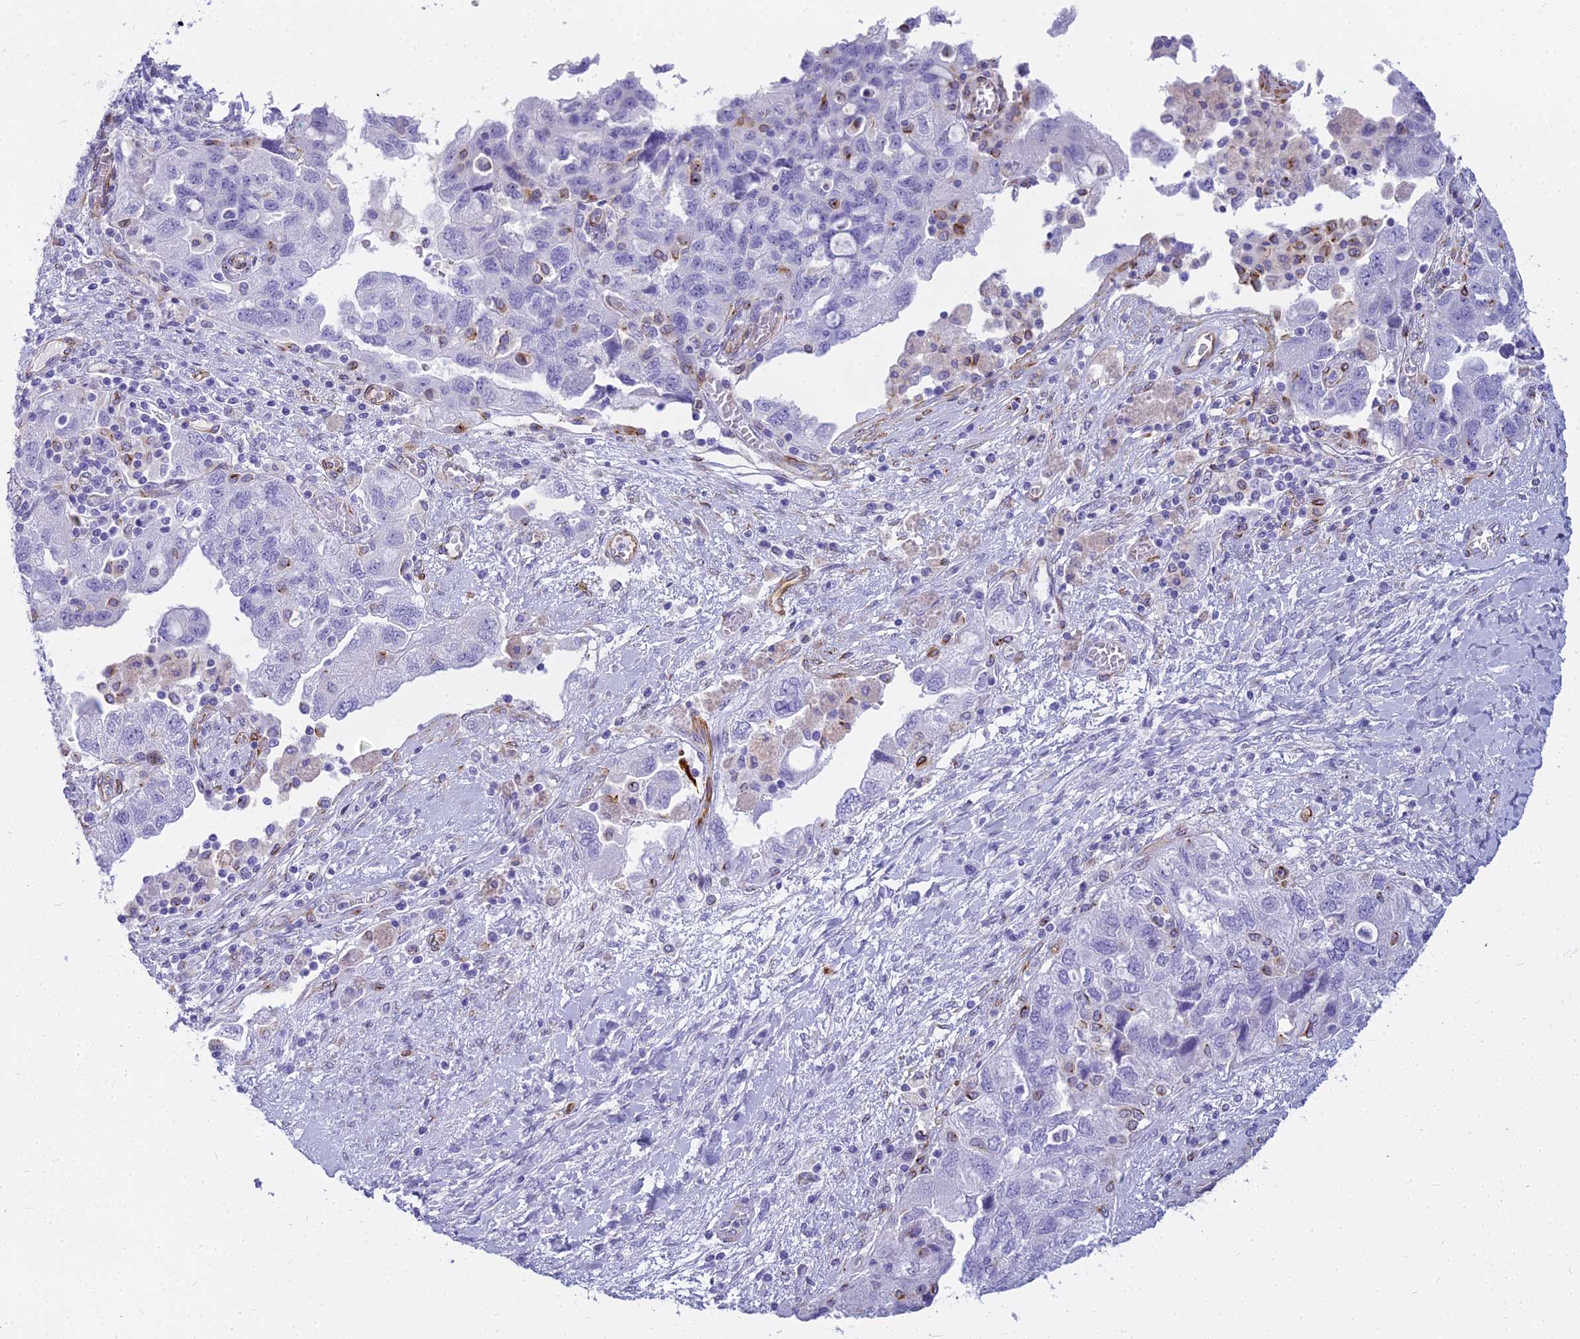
{"staining": {"intensity": "negative", "quantity": "none", "location": "none"}, "tissue": "ovarian cancer", "cell_type": "Tumor cells", "image_type": "cancer", "snomed": [{"axis": "morphology", "description": "Carcinoma, NOS"}, {"axis": "morphology", "description": "Cystadenocarcinoma, serous, NOS"}, {"axis": "topography", "description": "Ovary"}], "caption": "Ovarian cancer (serous cystadenocarcinoma) was stained to show a protein in brown. There is no significant expression in tumor cells. (DAB (3,3'-diaminobenzidine) immunohistochemistry (IHC), high magnification).", "gene": "EVI2A", "patient": {"sex": "female", "age": 69}}